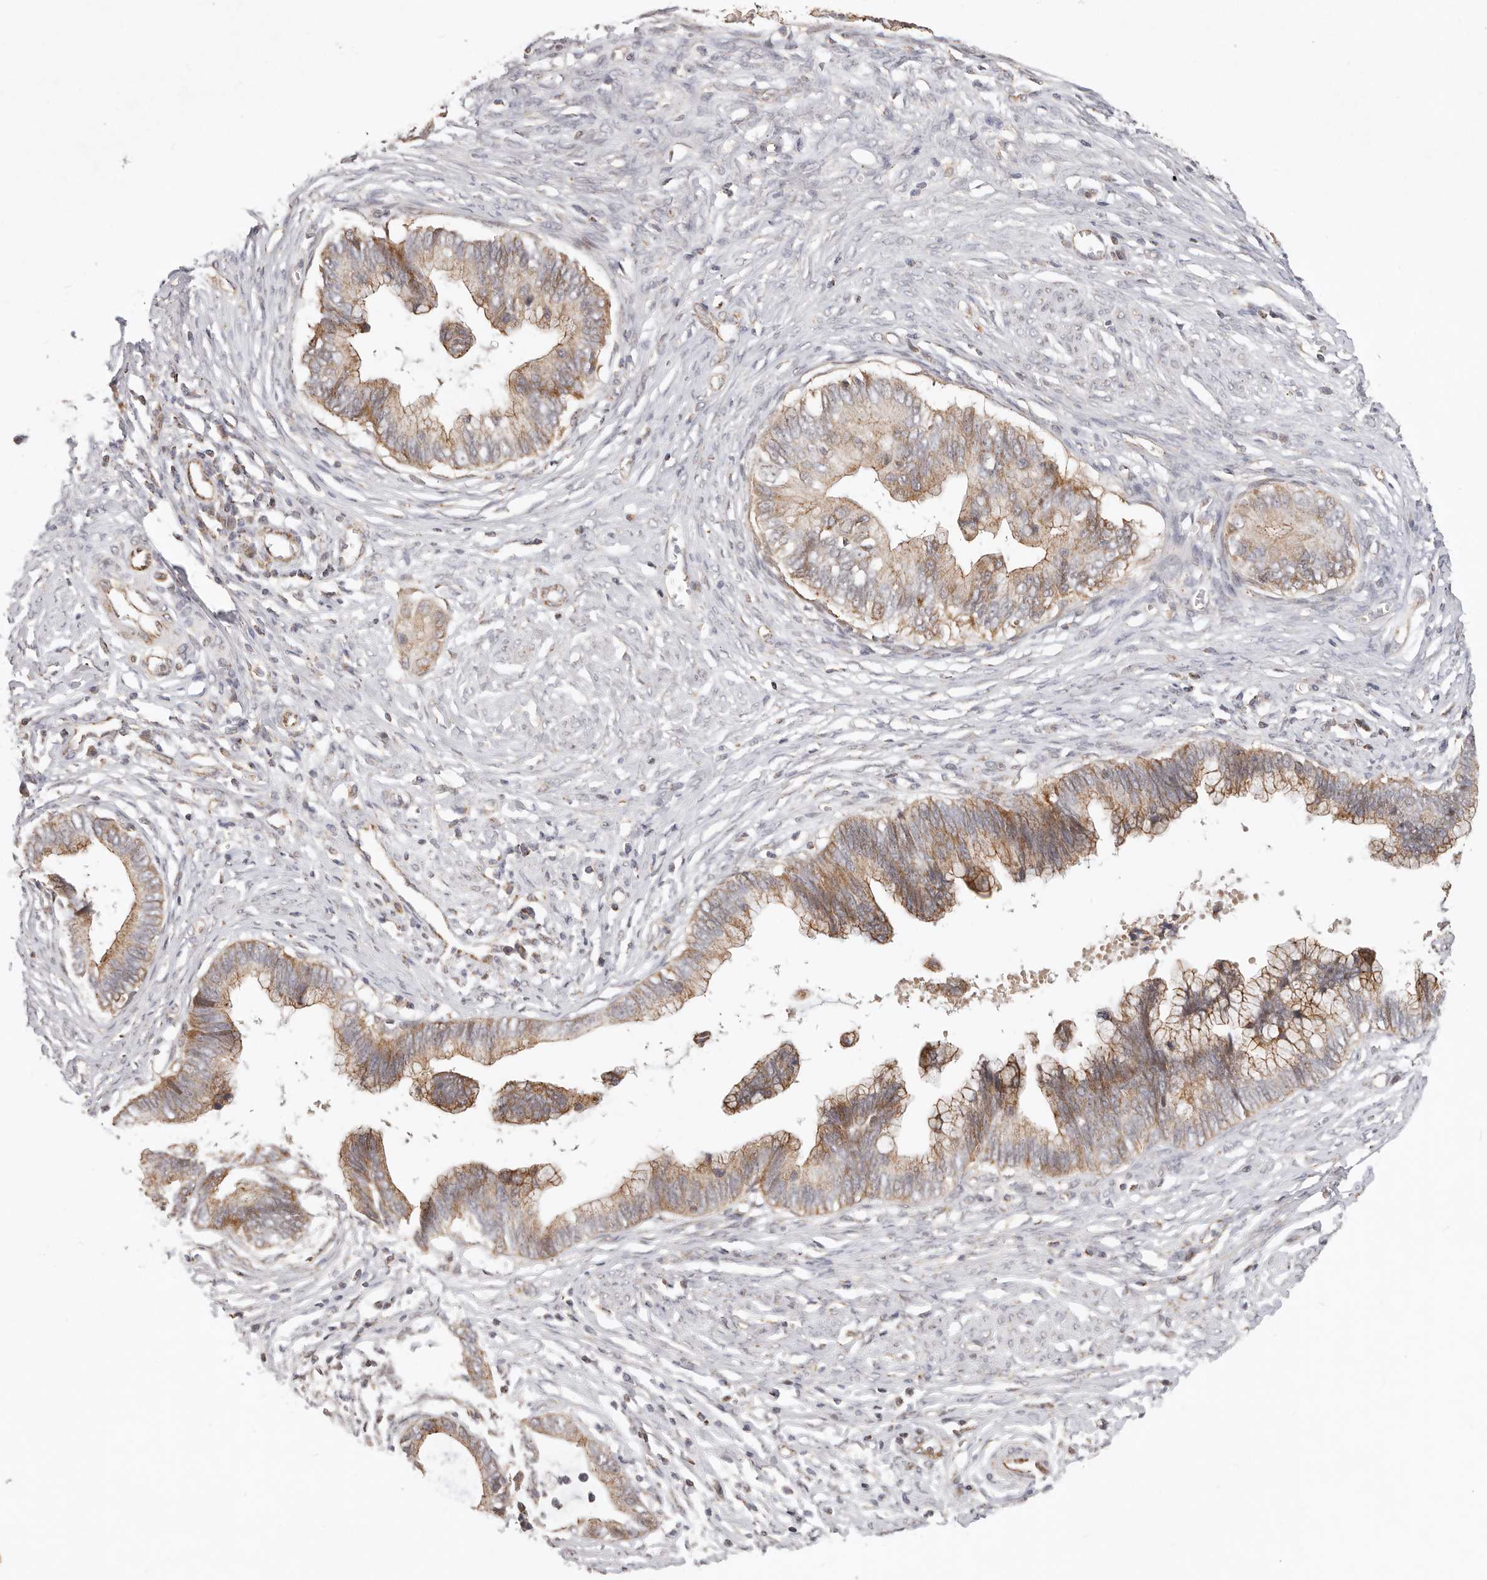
{"staining": {"intensity": "moderate", "quantity": ">75%", "location": "cytoplasmic/membranous"}, "tissue": "cervical cancer", "cell_type": "Tumor cells", "image_type": "cancer", "snomed": [{"axis": "morphology", "description": "Adenocarcinoma, NOS"}, {"axis": "topography", "description": "Cervix"}], "caption": "Immunohistochemical staining of cervical cancer reveals medium levels of moderate cytoplasmic/membranous protein expression in about >75% of tumor cells.", "gene": "USP49", "patient": {"sex": "female", "age": 44}}